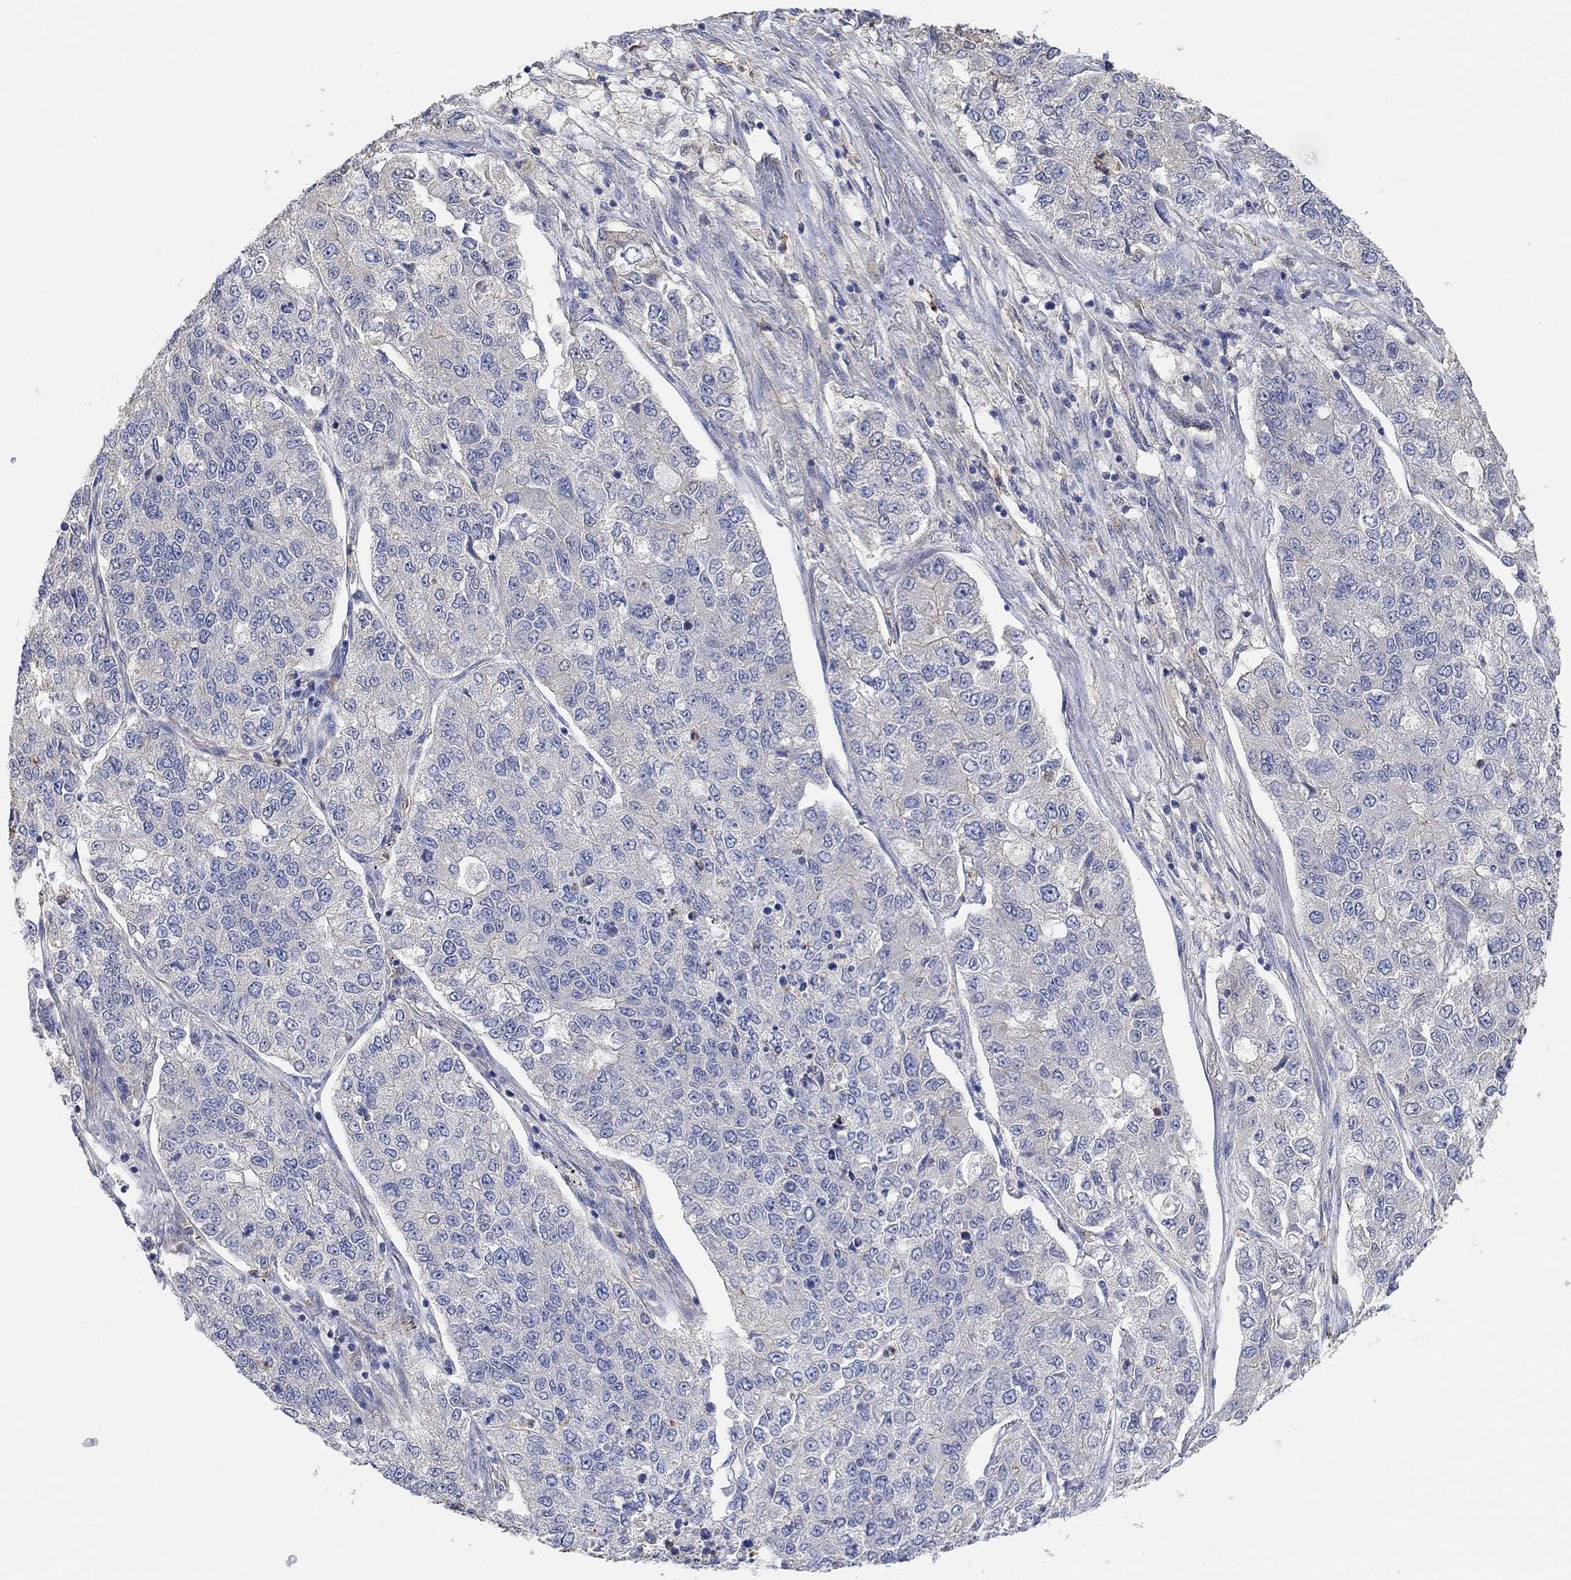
{"staining": {"intensity": "weak", "quantity": "<25%", "location": "cytoplasmic/membranous"}, "tissue": "lung cancer", "cell_type": "Tumor cells", "image_type": "cancer", "snomed": [{"axis": "morphology", "description": "Adenocarcinoma, NOS"}, {"axis": "topography", "description": "Lung"}], "caption": "Protein analysis of adenocarcinoma (lung) demonstrates no significant expression in tumor cells.", "gene": "SYT16", "patient": {"sex": "male", "age": 49}}